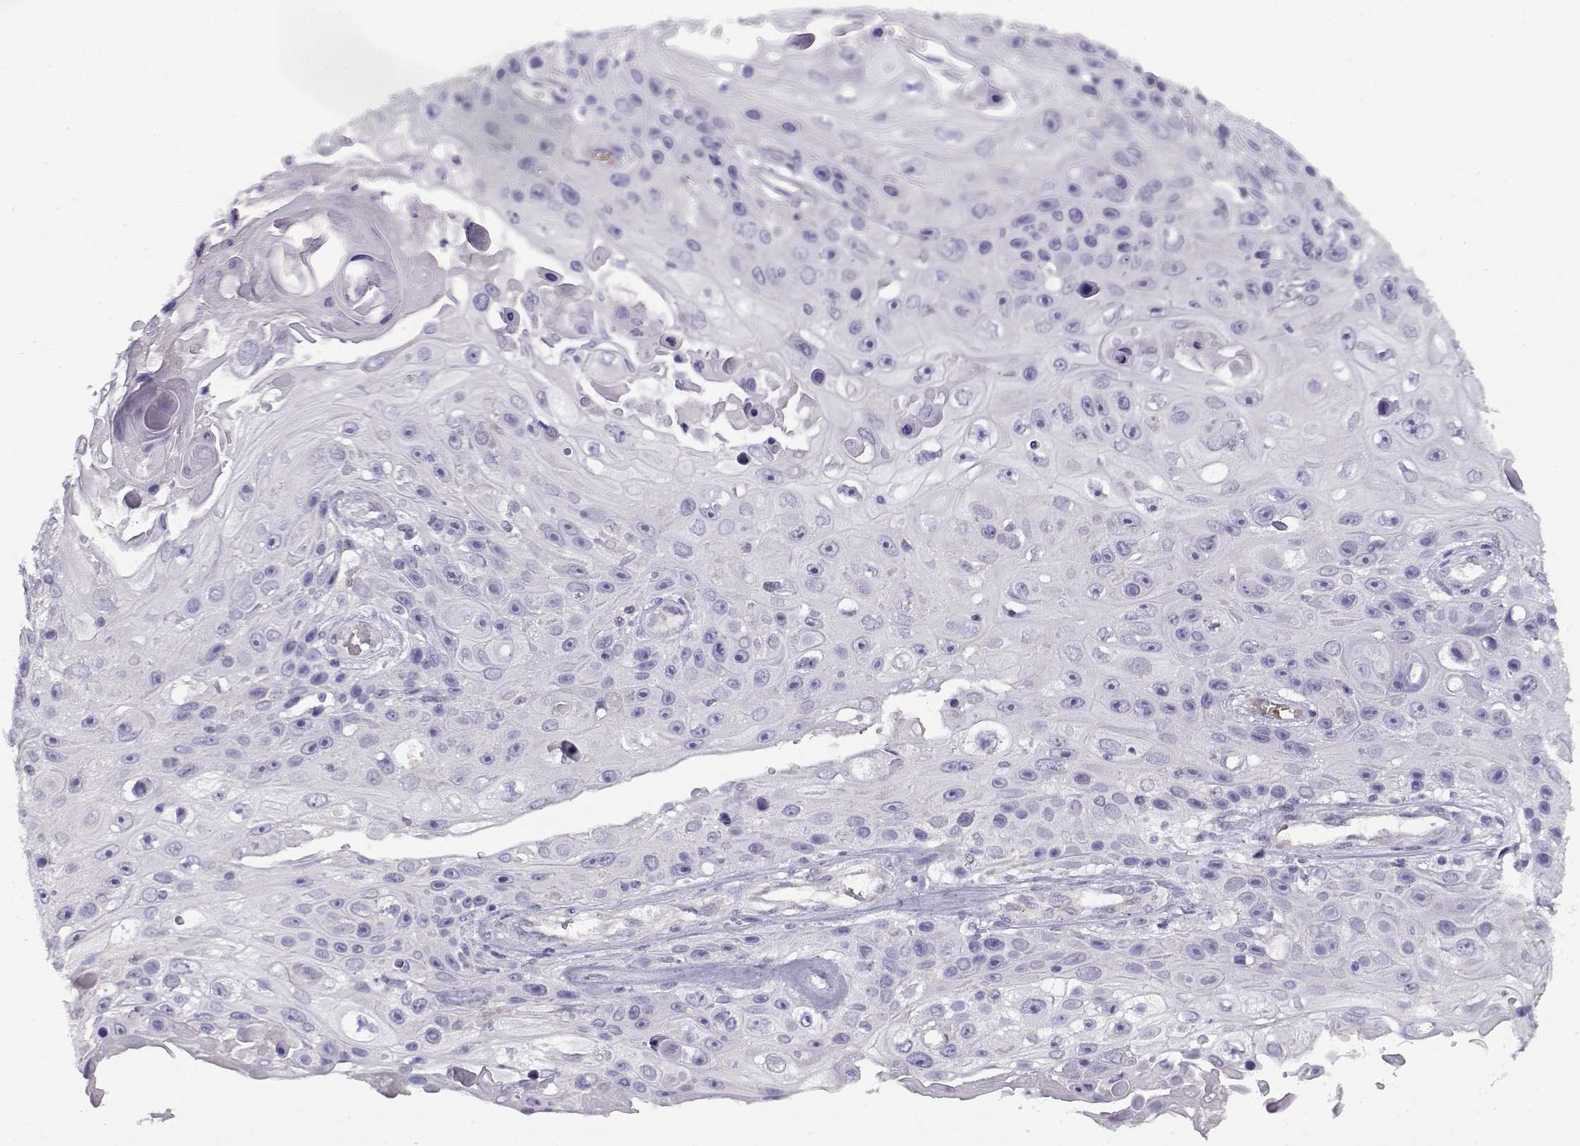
{"staining": {"intensity": "negative", "quantity": "none", "location": "none"}, "tissue": "skin cancer", "cell_type": "Tumor cells", "image_type": "cancer", "snomed": [{"axis": "morphology", "description": "Squamous cell carcinoma, NOS"}, {"axis": "topography", "description": "Skin"}], "caption": "DAB (3,3'-diaminobenzidine) immunohistochemical staining of skin cancer (squamous cell carcinoma) shows no significant expression in tumor cells.", "gene": "MYO1A", "patient": {"sex": "male", "age": 82}}